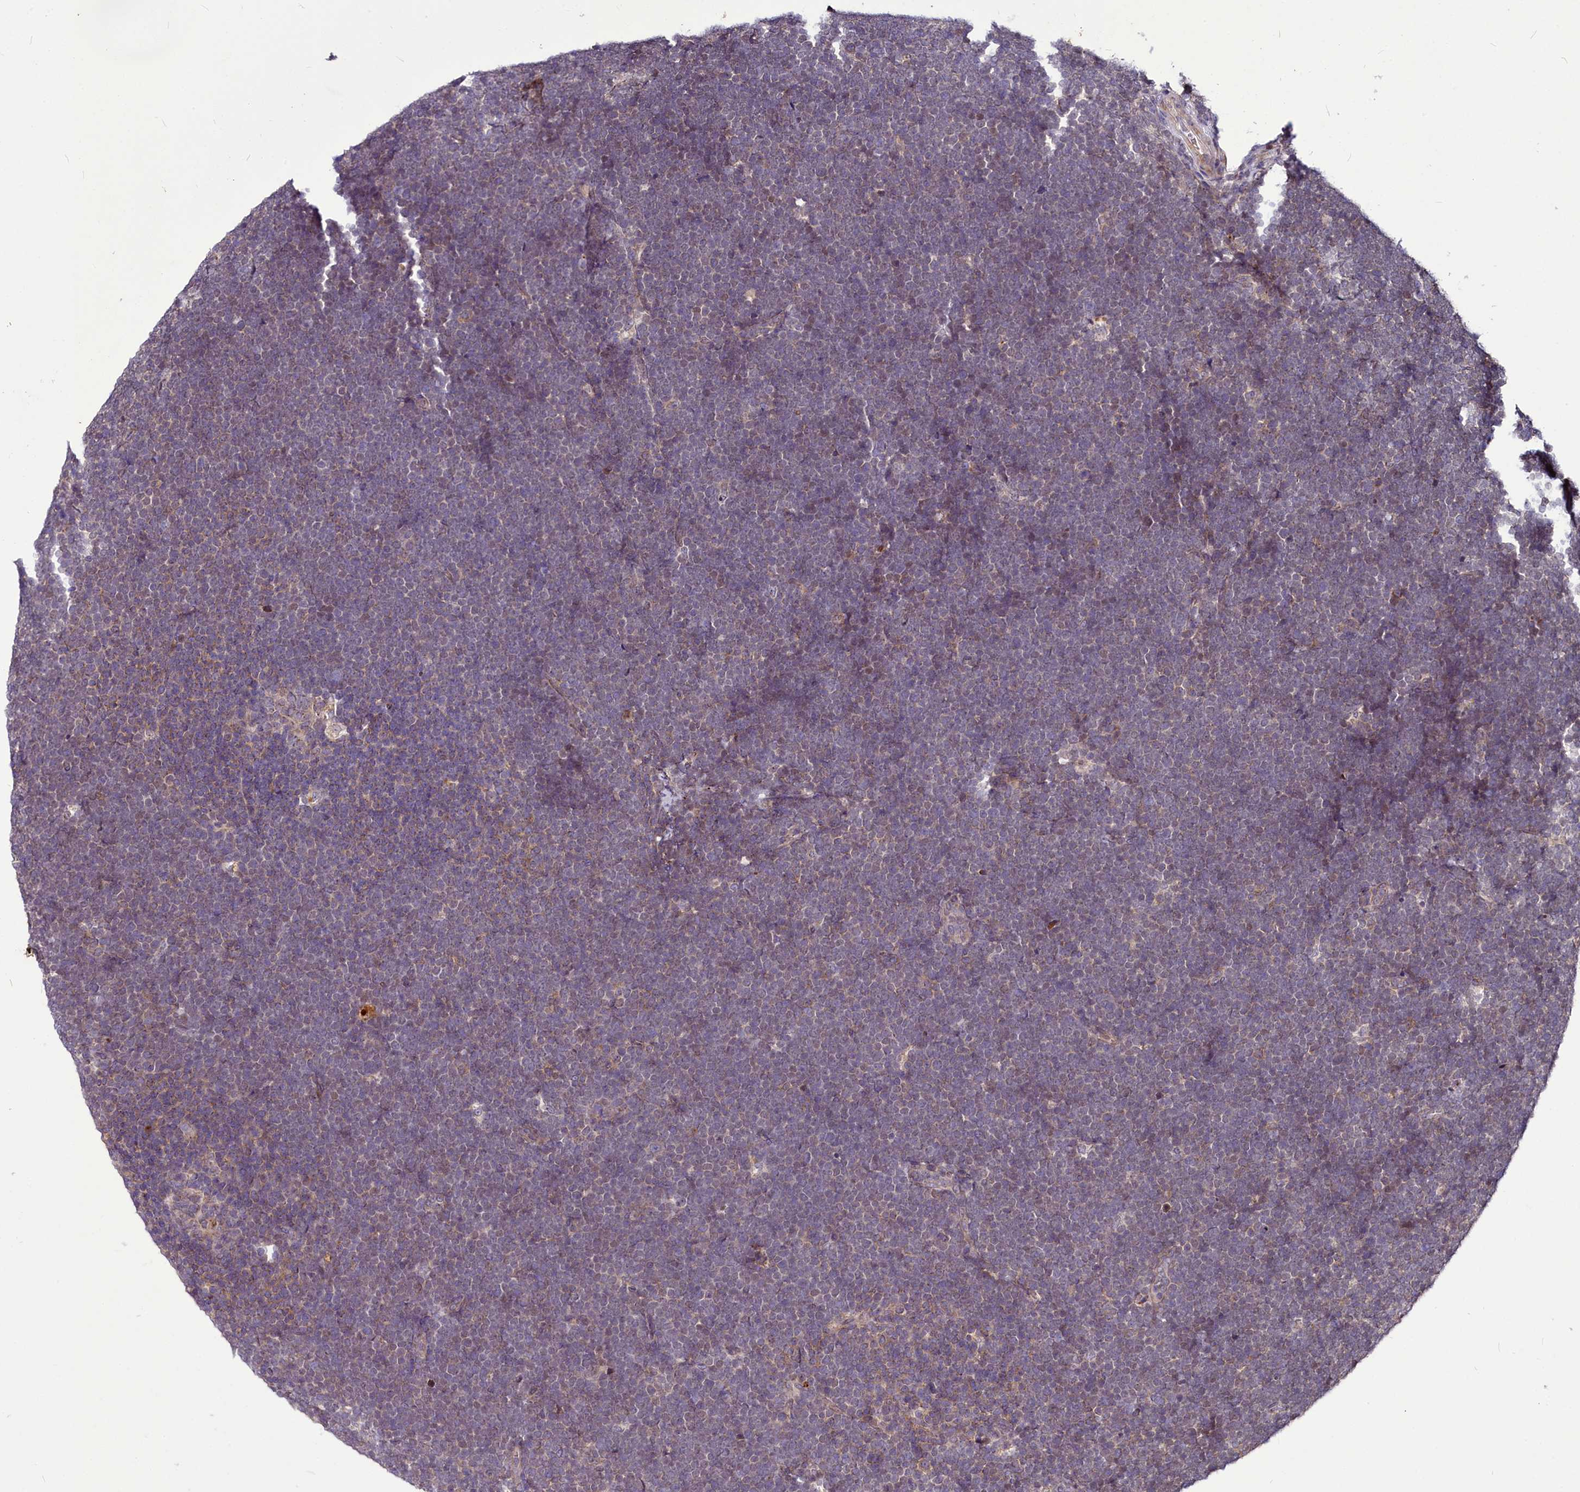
{"staining": {"intensity": "negative", "quantity": "none", "location": "none"}, "tissue": "lymphoma", "cell_type": "Tumor cells", "image_type": "cancer", "snomed": [{"axis": "morphology", "description": "Malignant lymphoma, non-Hodgkin's type, High grade"}, {"axis": "topography", "description": "Lymph node"}], "caption": "A micrograph of human lymphoma is negative for staining in tumor cells. (Stains: DAB (3,3'-diaminobenzidine) immunohistochemistry (IHC) with hematoxylin counter stain, Microscopy: brightfield microscopy at high magnification).", "gene": "C11orf86", "patient": {"sex": "male", "age": 13}}